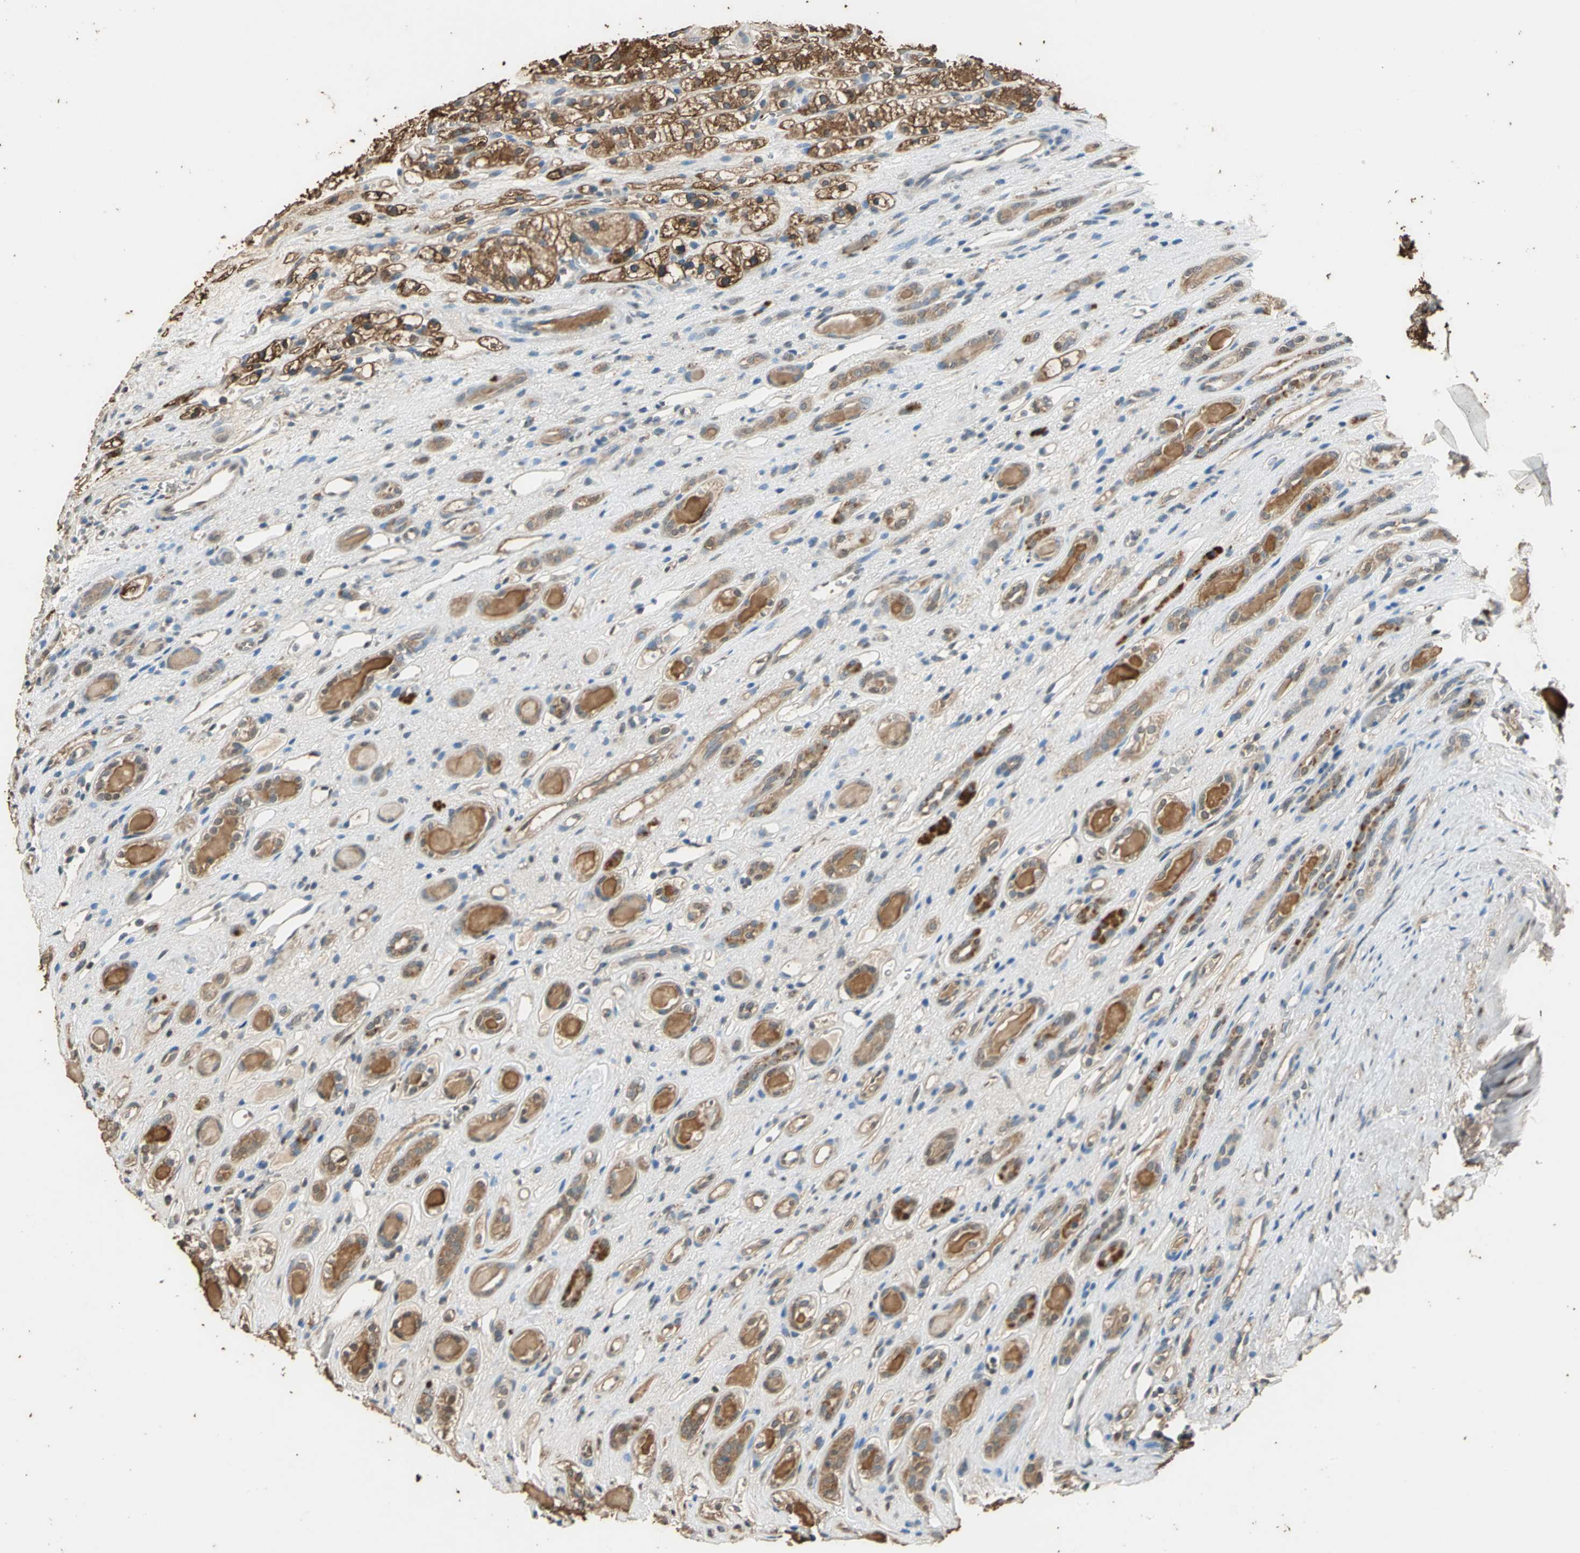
{"staining": {"intensity": "strong", "quantity": ">75%", "location": "cytoplasmic/membranous"}, "tissue": "renal cancer", "cell_type": "Tumor cells", "image_type": "cancer", "snomed": [{"axis": "morphology", "description": "Adenocarcinoma, NOS"}, {"axis": "topography", "description": "Kidney"}], "caption": "Immunohistochemical staining of human adenocarcinoma (renal) shows high levels of strong cytoplasmic/membranous staining in about >75% of tumor cells.", "gene": "GAPDH", "patient": {"sex": "female", "age": 60}}